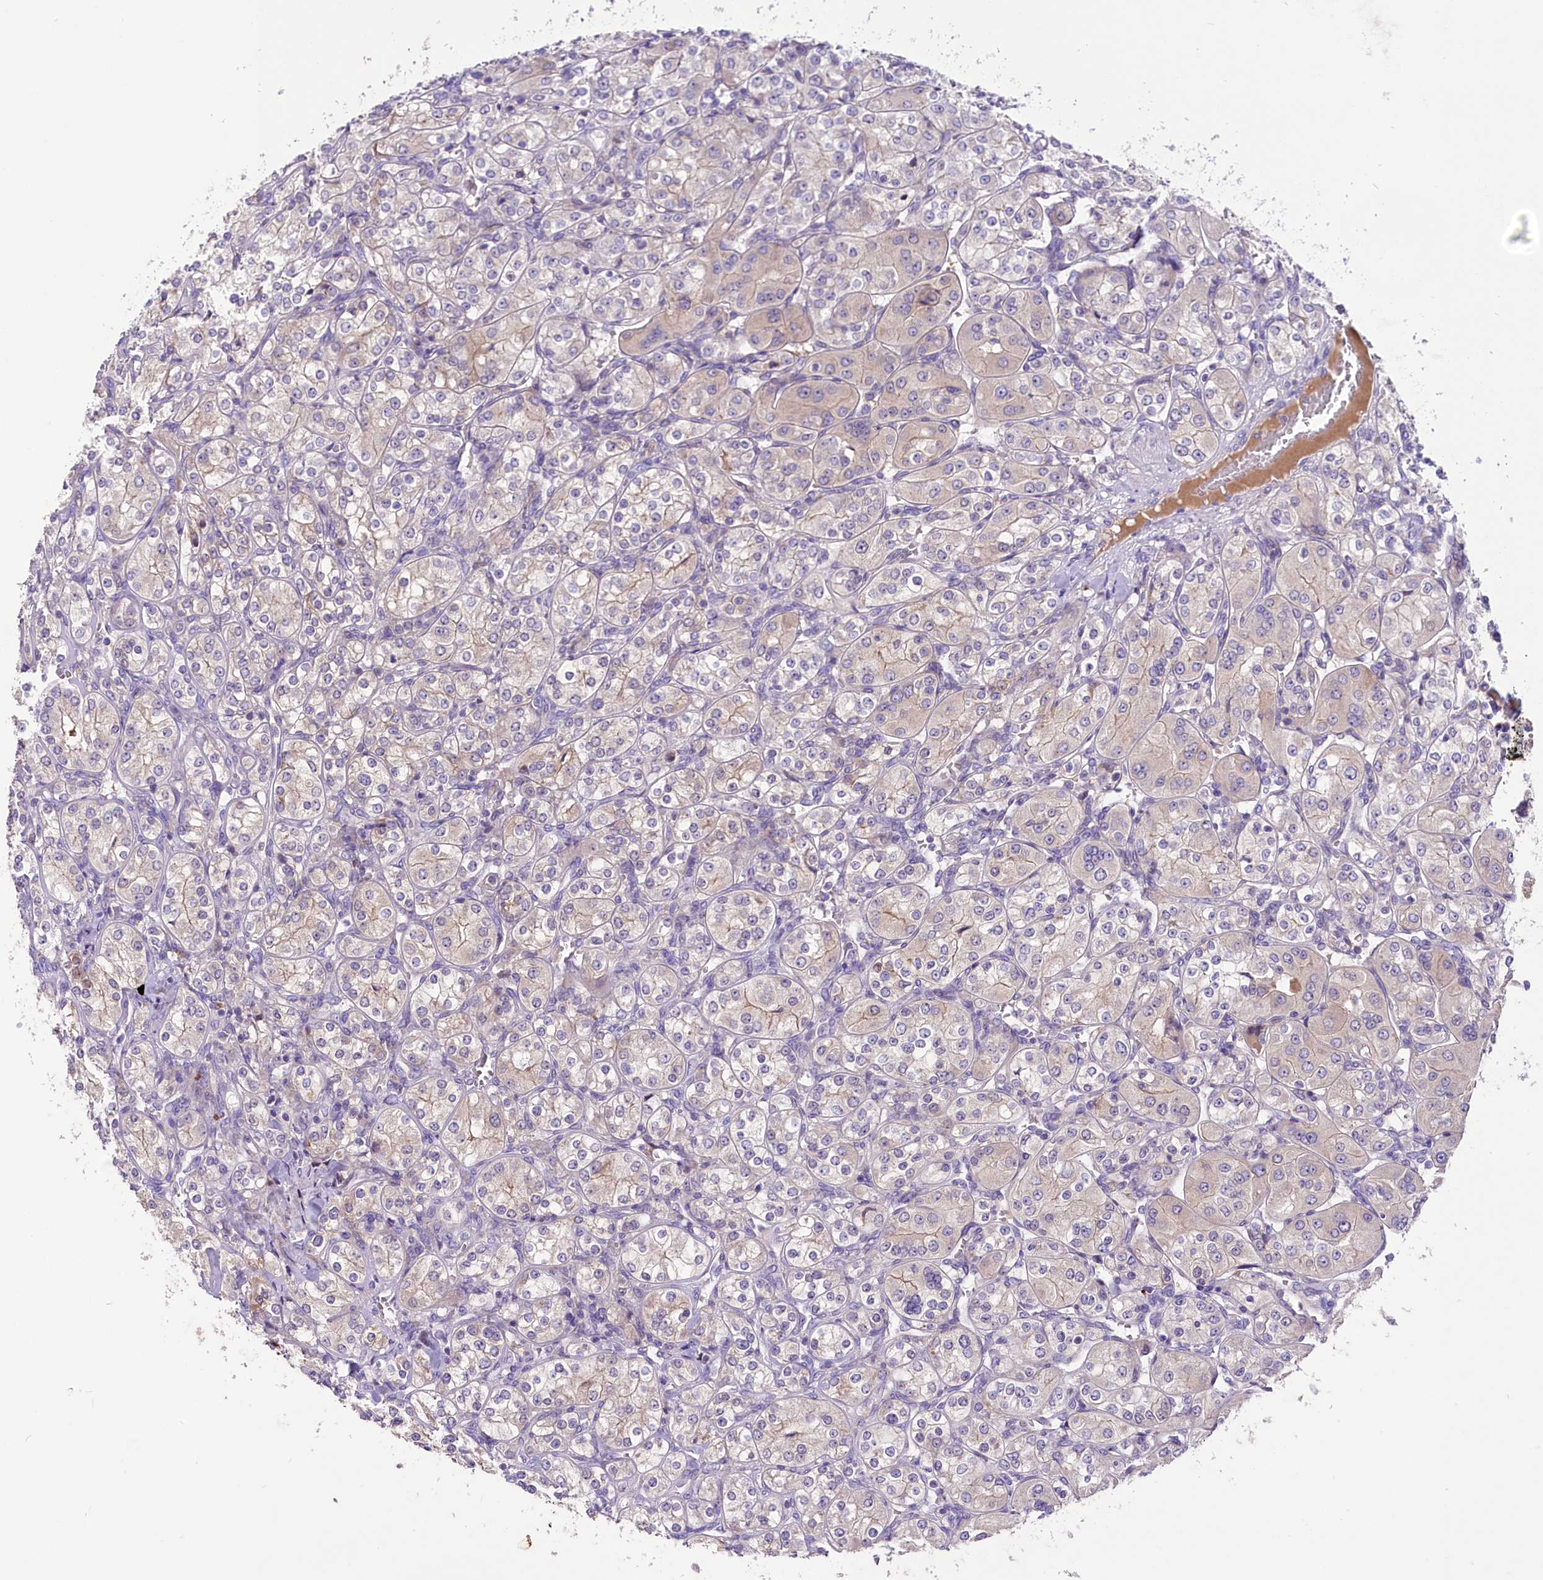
{"staining": {"intensity": "weak", "quantity": "<25%", "location": "cytoplasmic/membranous"}, "tissue": "renal cancer", "cell_type": "Tumor cells", "image_type": "cancer", "snomed": [{"axis": "morphology", "description": "Adenocarcinoma, NOS"}, {"axis": "topography", "description": "Kidney"}], "caption": "Immunohistochemical staining of human renal cancer (adenocarcinoma) reveals no significant staining in tumor cells. (IHC, brightfield microscopy, high magnification).", "gene": "CD99L2", "patient": {"sex": "male", "age": 77}}